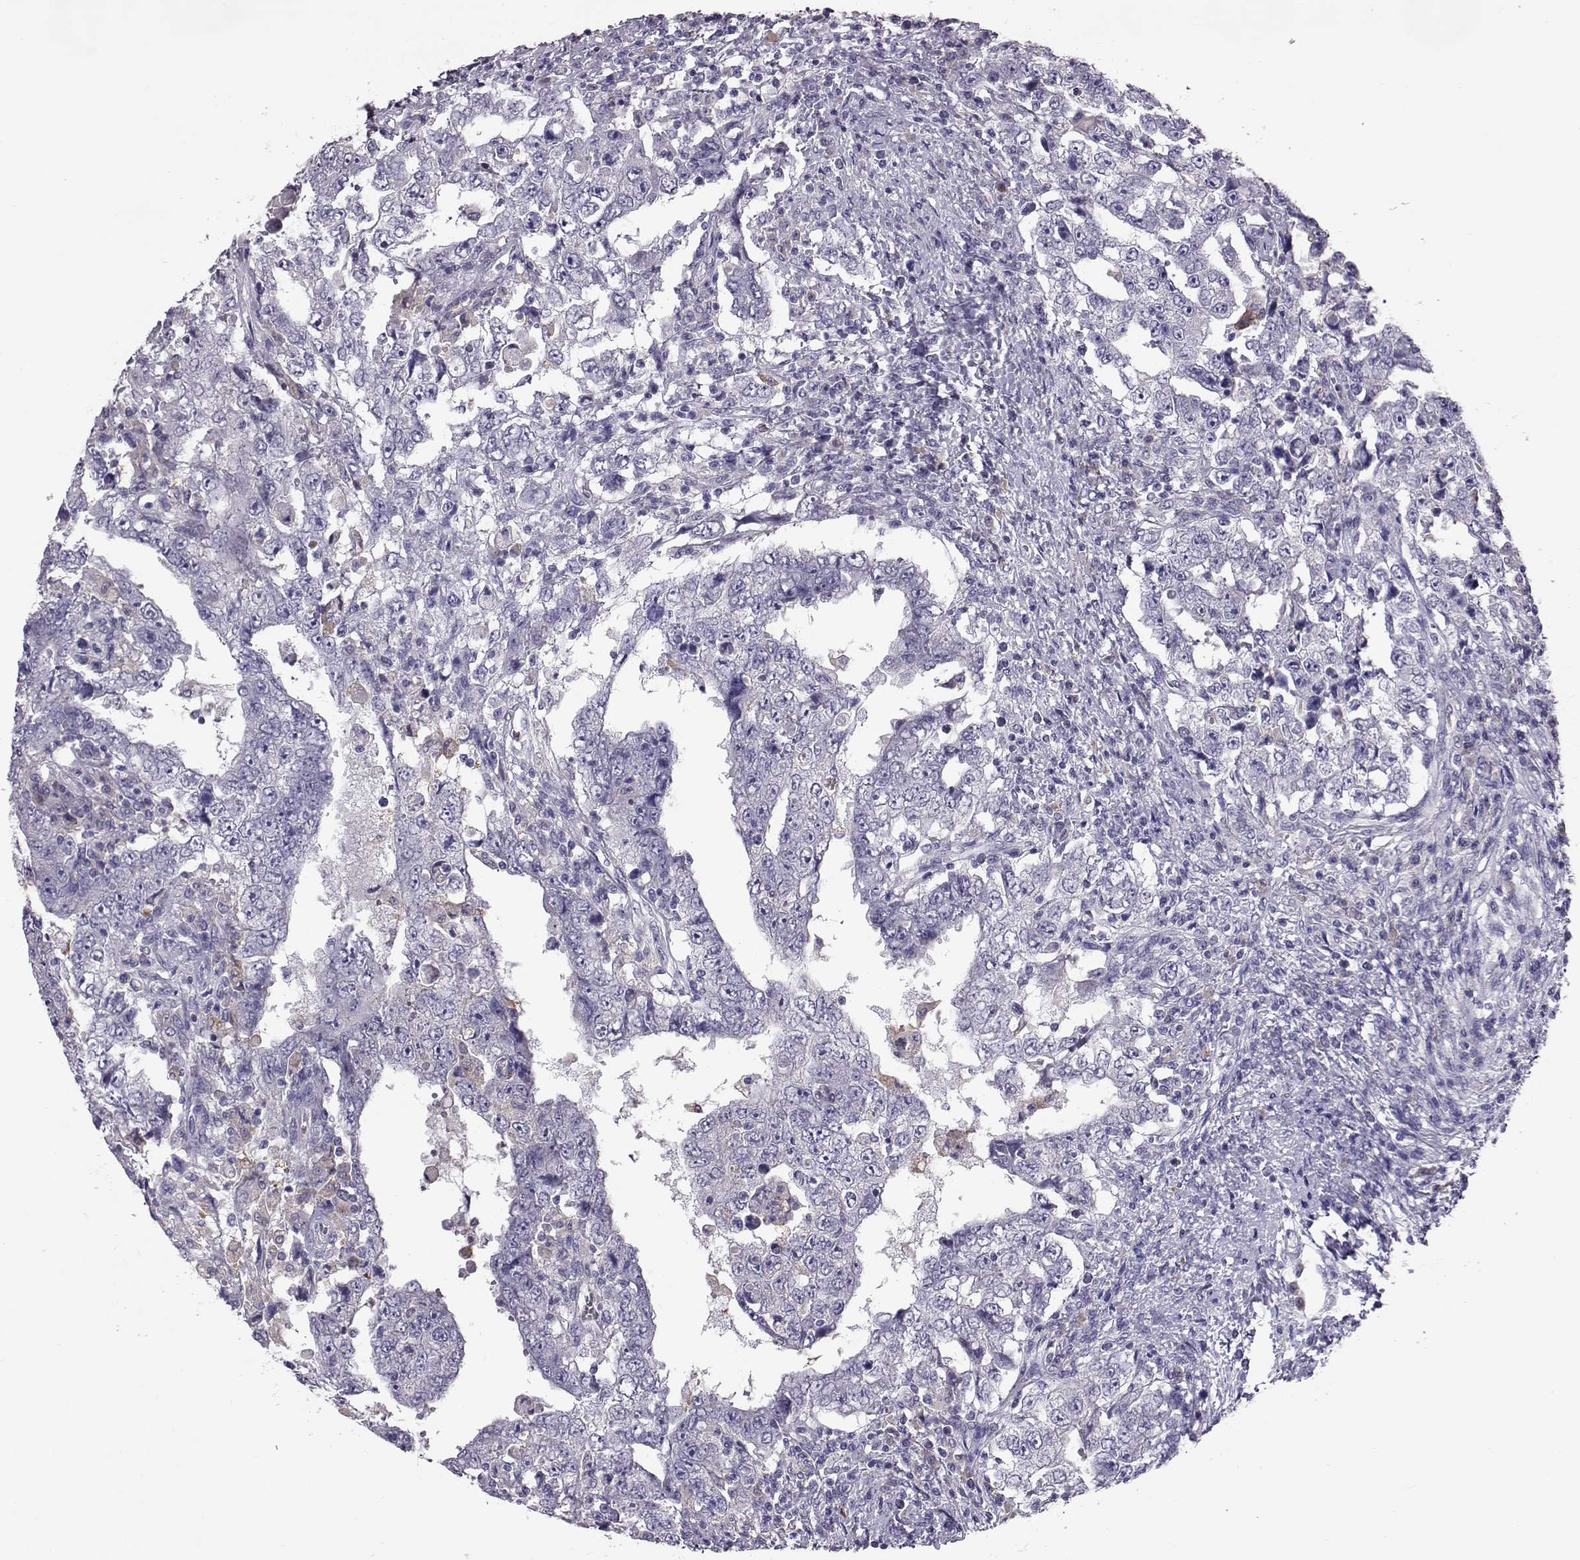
{"staining": {"intensity": "negative", "quantity": "none", "location": "none"}, "tissue": "testis cancer", "cell_type": "Tumor cells", "image_type": "cancer", "snomed": [{"axis": "morphology", "description": "Carcinoma, Embryonal, NOS"}, {"axis": "topography", "description": "Testis"}], "caption": "IHC photomicrograph of neoplastic tissue: testis cancer (embryonal carcinoma) stained with DAB demonstrates no significant protein staining in tumor cells.", "gene": "ADGRG5", "patient": {"sex": "male", "age": 26}}